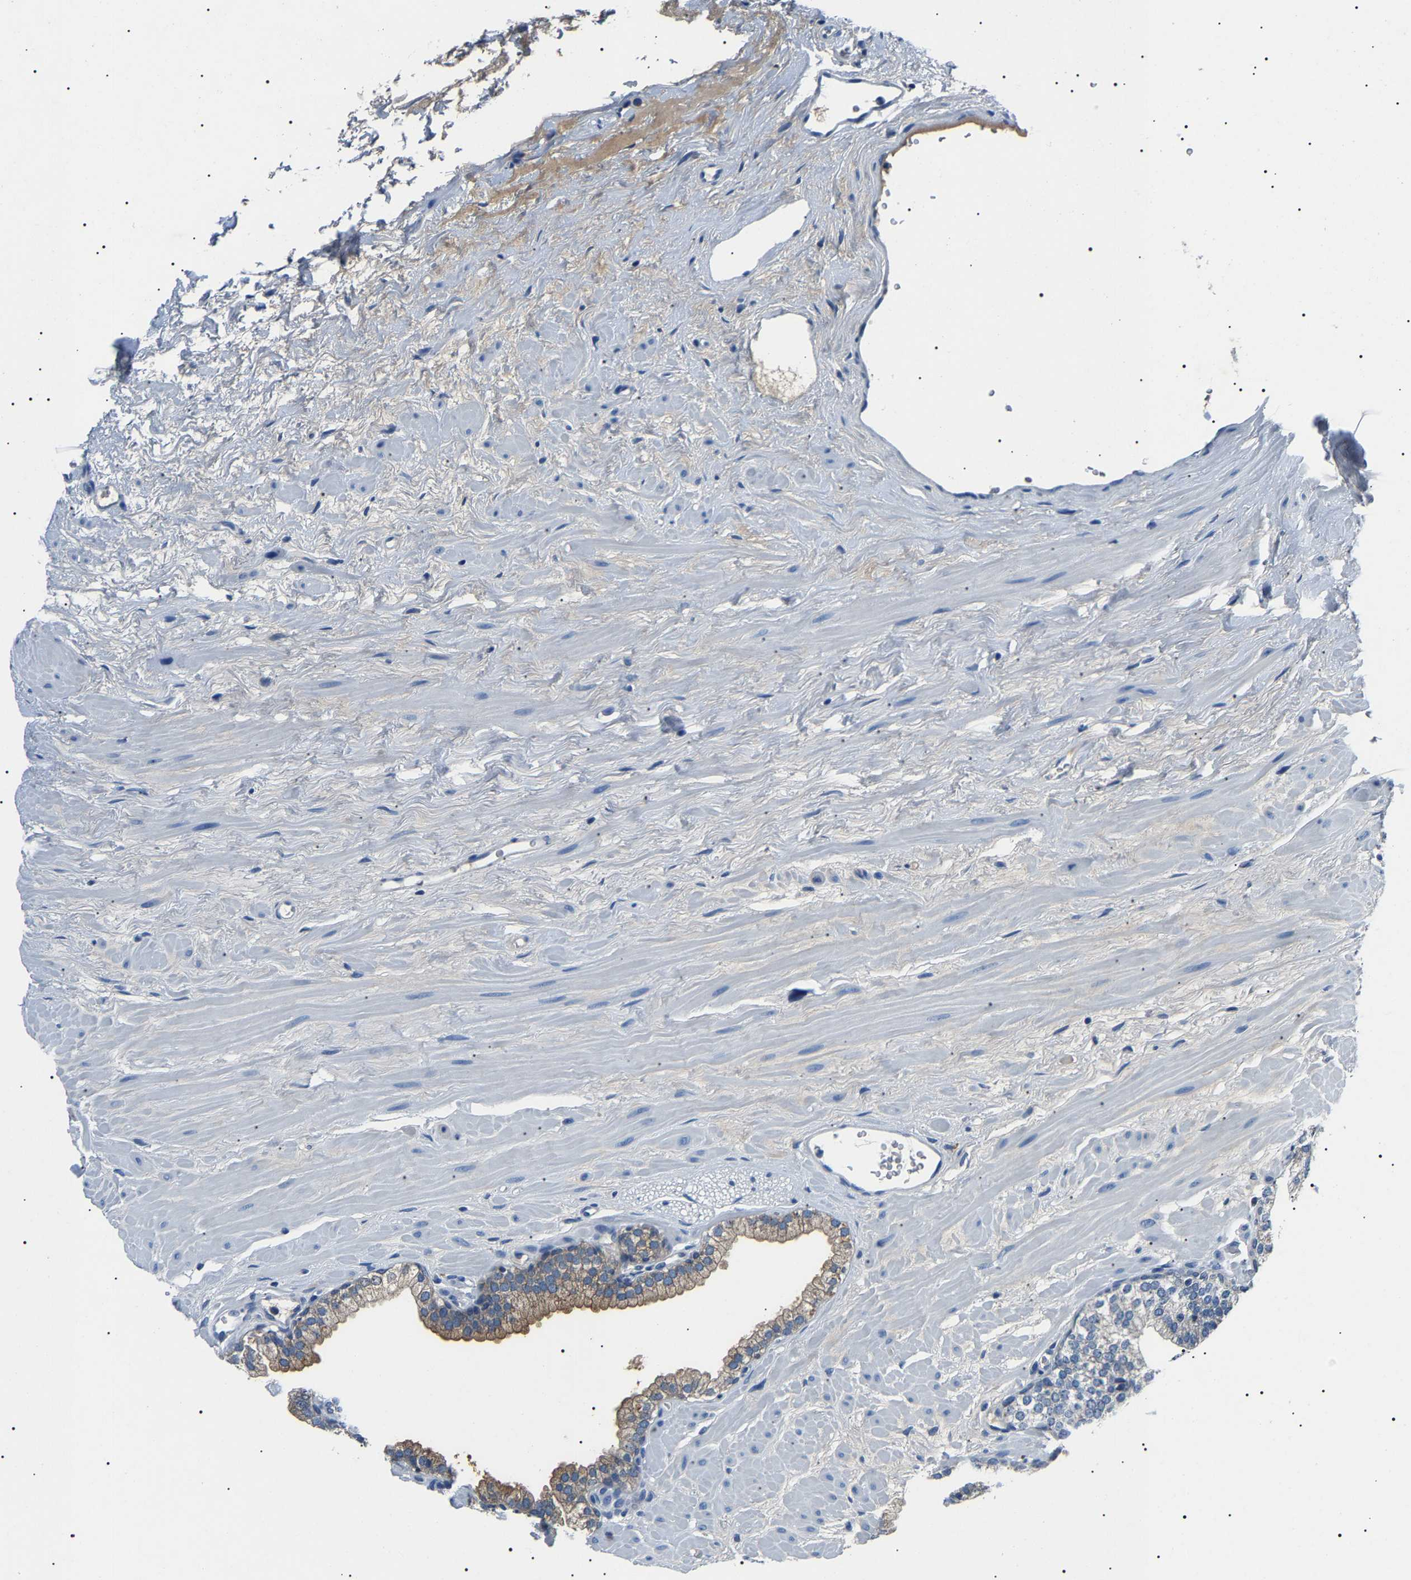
{"staining": {"intensity": "moderate", "quantity": "<25%", "location": "cytoplasmic/membranous"}, "tissue": "prostate", "cell_type": "Glandular cells", "image_type": "normal", "snomed": [{"axis": "morphology", "description": "Normal tissue, NOS"}, {"axis": "morphology", "description": "Urothelial carcinoma, Low grade"}, {"axis": "topography", "description": "Urinary bladder"}, {"axis": "topography", "description": "Prostate"}], "caption": "Moderate cytoplasmic/membranous protein staining is present in about <25% of glandular cells in prostate.", "gene": "KLK15", "patient": {"sex": "male", "age": 60}}